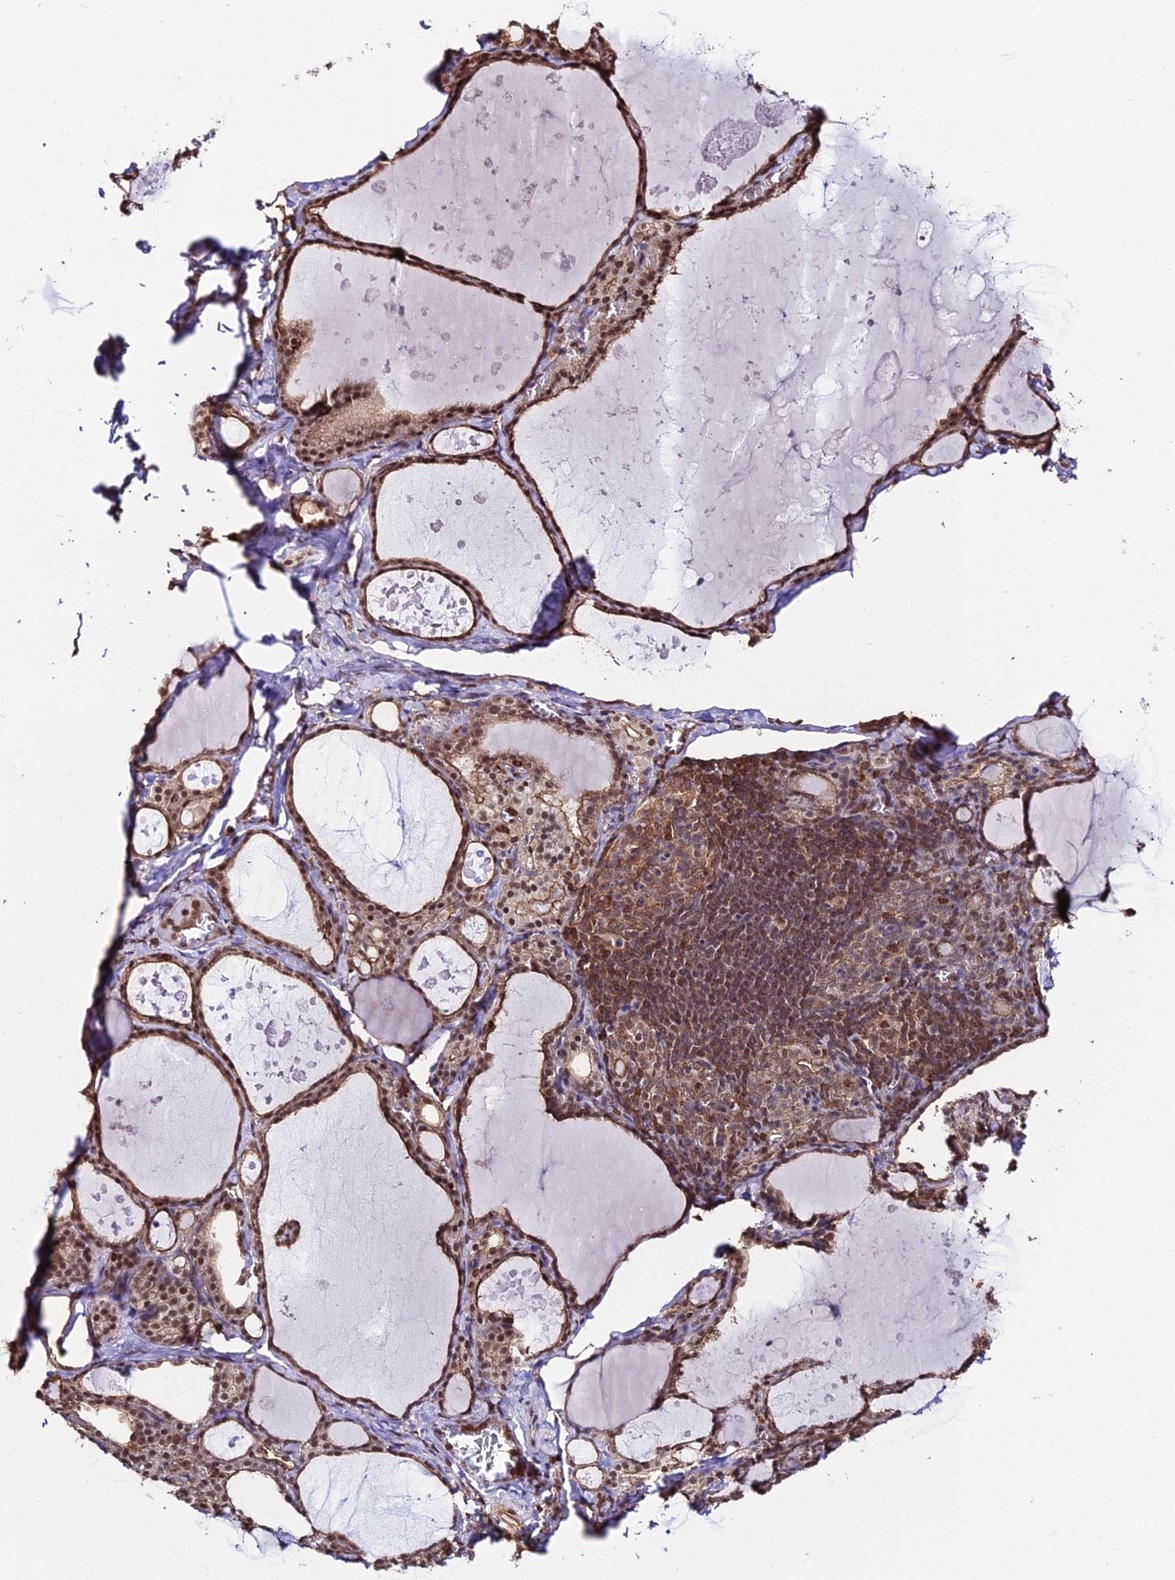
{"staining": {"intensity": "strong", "quantity": ">75%", "location": "cytoplasmic/membranous,nuclear"}, "tissue": "thyroid gland", "cell_type": "Glandular cells", "image_type": "normal", "snomed": [{"axis": "morphology", "description": "Normal tissue, NOS"}, {"axis": "topography", "description": "Thyroid gland"}], "caption": "Strong cytoplasmic/membranous,nuclear expression is present in approximately >75% of glandular cells in normal thyroid gland.", "gene": "PPP4C", "patient": {"sex": "male", "age": 56}}